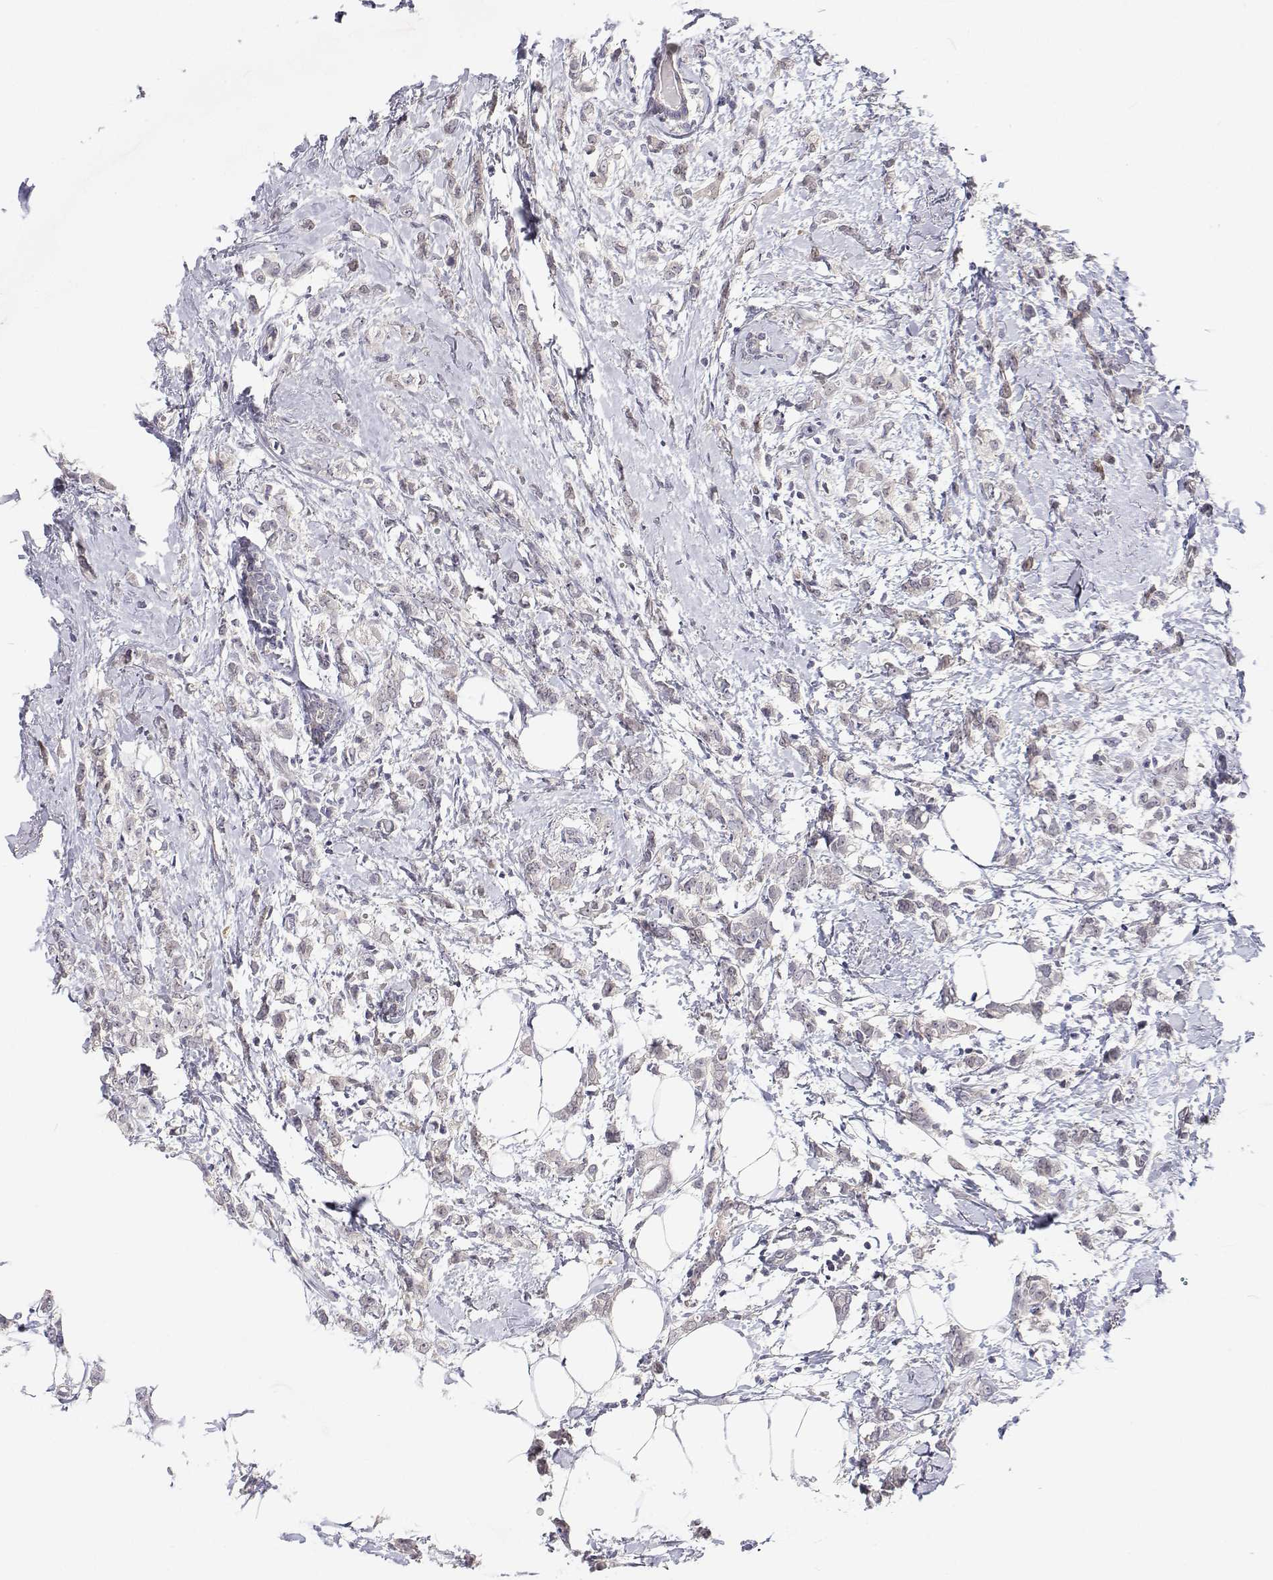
{"staining": {"intensity": "negative", "quantity": "none", "location": "none"}, "tissue": "breast cancer", "cell_type": "Tumor cells", "image_type": "cancer", "snomed": [{"axis": "morphology", "description": "Duct carcinoma"}, {"axis": "topography", "description": "Breast"}], "caption": "Immunohistochemistry (IHC) micrograph of breast intraductal carcinoma stained for a protein (brown), which shows no staining in tumor cells.", "gene": "MYPN", "patient": {"sex": "female", "age": 40}}